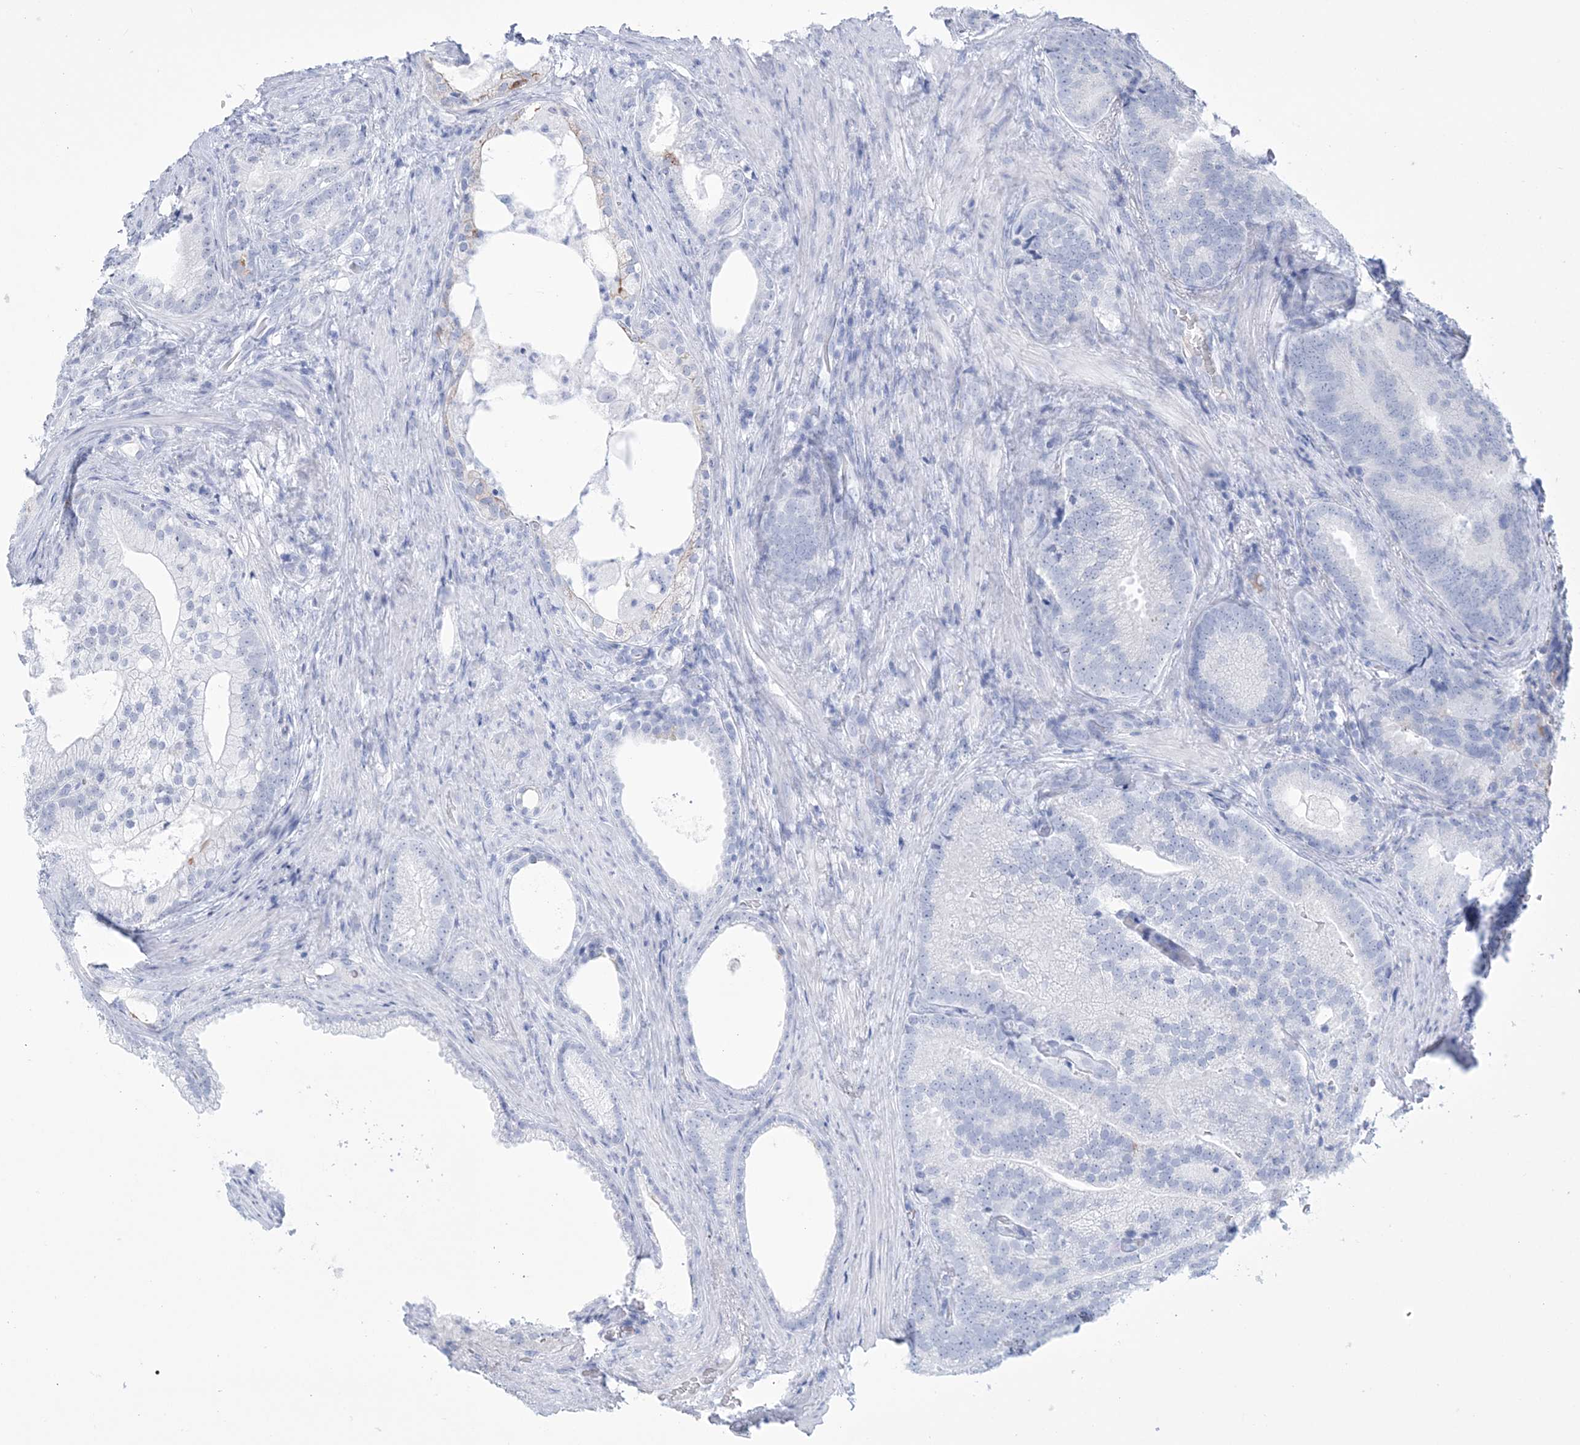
{"staining": {"intensity": "negative", "quantity": "none", "location": "none"}, "tissue": "prostate cancer", "cell_type": "Tumor cells", "image_type": "cancer", "snomed": [{"axis": "morphology", "description": "Adenocarcinoma, Low grade"}, {"axis": "topography", "description": "Prostate"}], "caption": "The image displays no significant staining in tumor cells of prostate cancer.", "gene": "DPCD", "patient": {"sex": "male", "age": 71}}